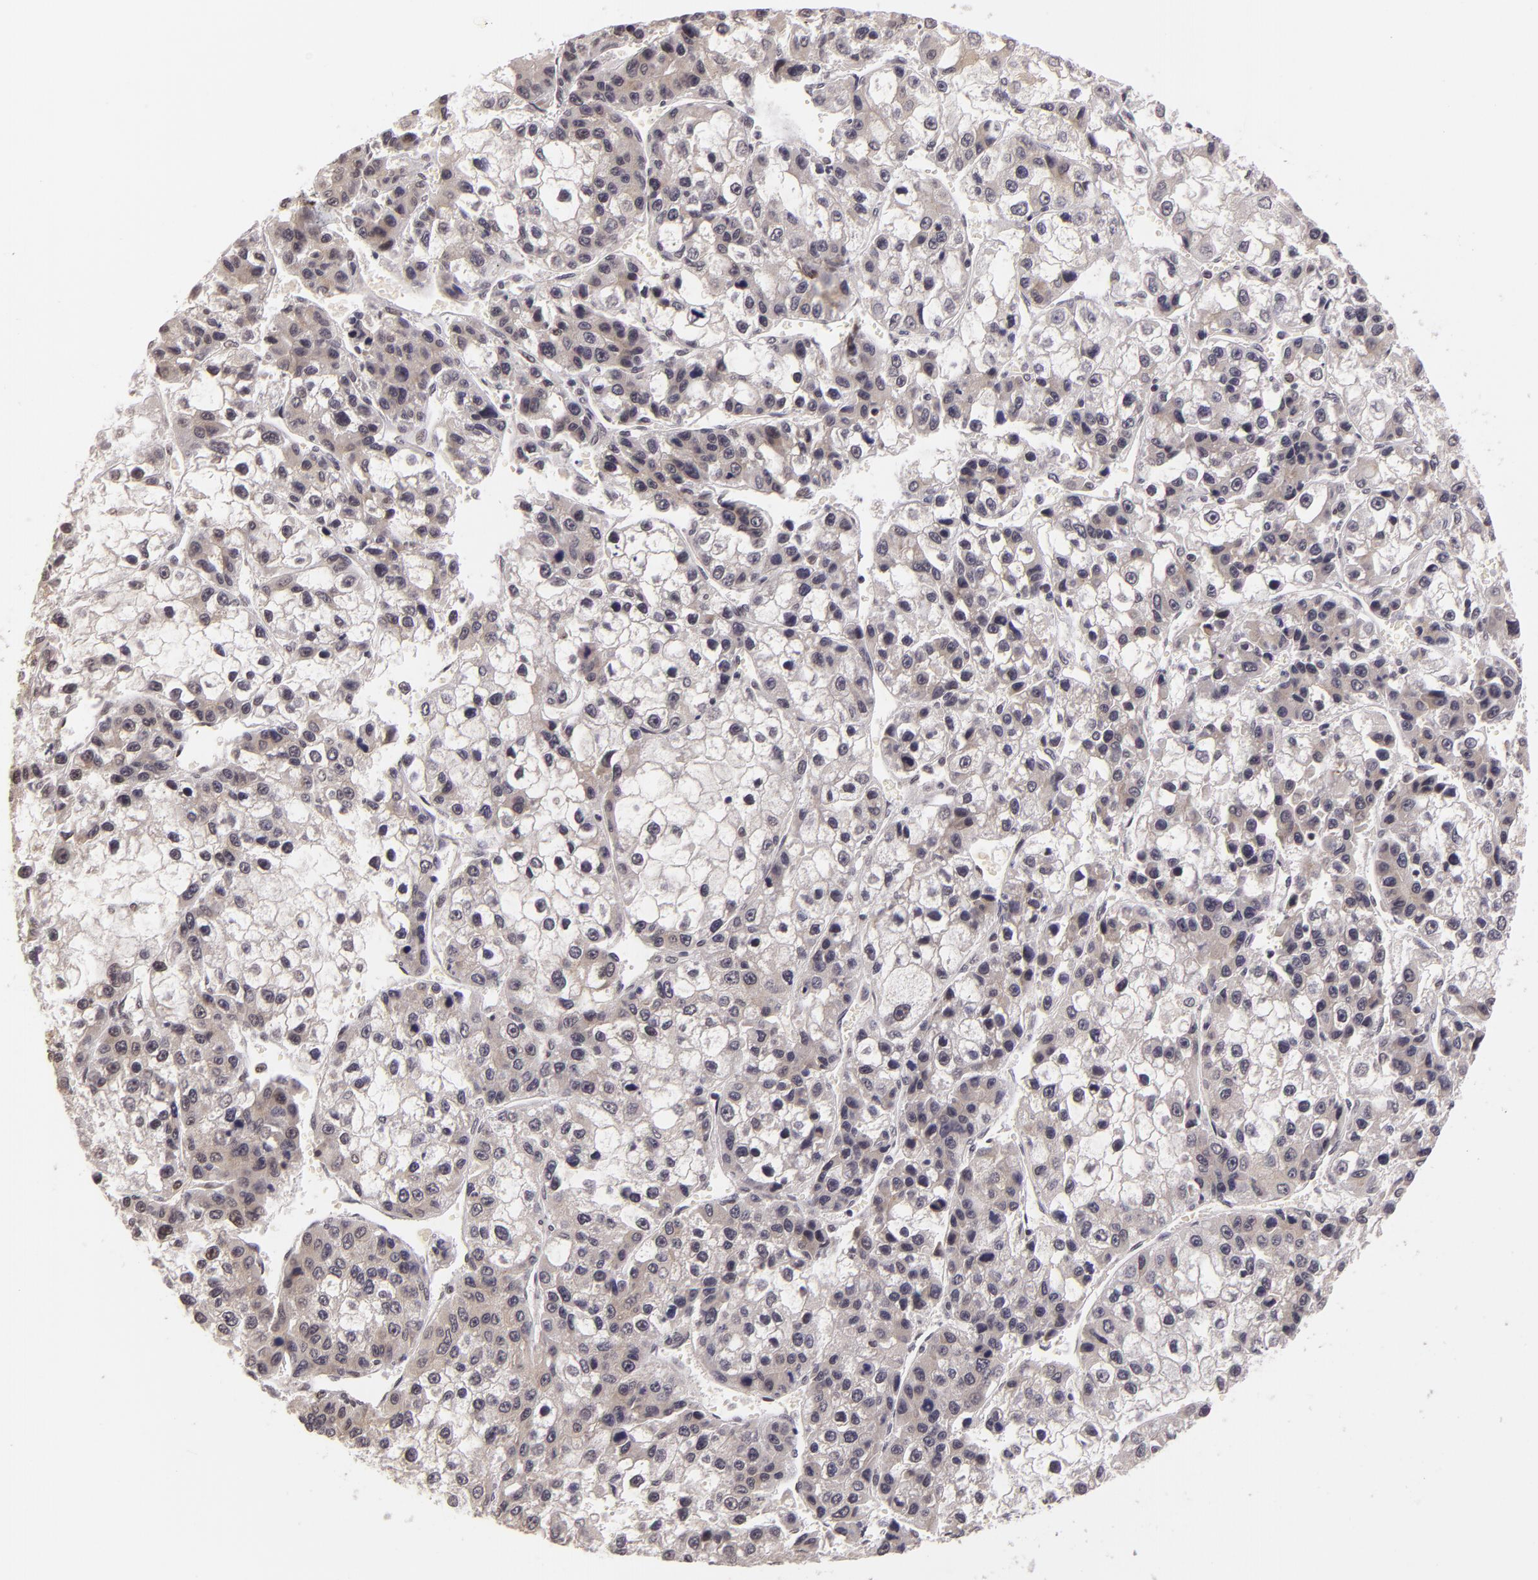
{"staining": {"intensity": "weak", "quantity": ">75%", "location": "cytoplasmic/membranous"}, "tissue": "liver cancer", "cell_type": "Tumor cells", "image_type": "cancer", "snomed": [{"axis": "morphology", "description": "Carcinoma, Hepatocellular, NOS"}, {"axis": "topography", "description": "Liver"}], "caption": "The image exhibits a brown stain indicating the presence of a protein in the cytoplasmic/membranous of tumor cells in liver cancer. (DAB (3,3'-diaminobenzidine) IHC, brown staining for protein, blue staining for nuclei).", "gene": "ALX1", "patient": {"sex": "female", "age": 66}}